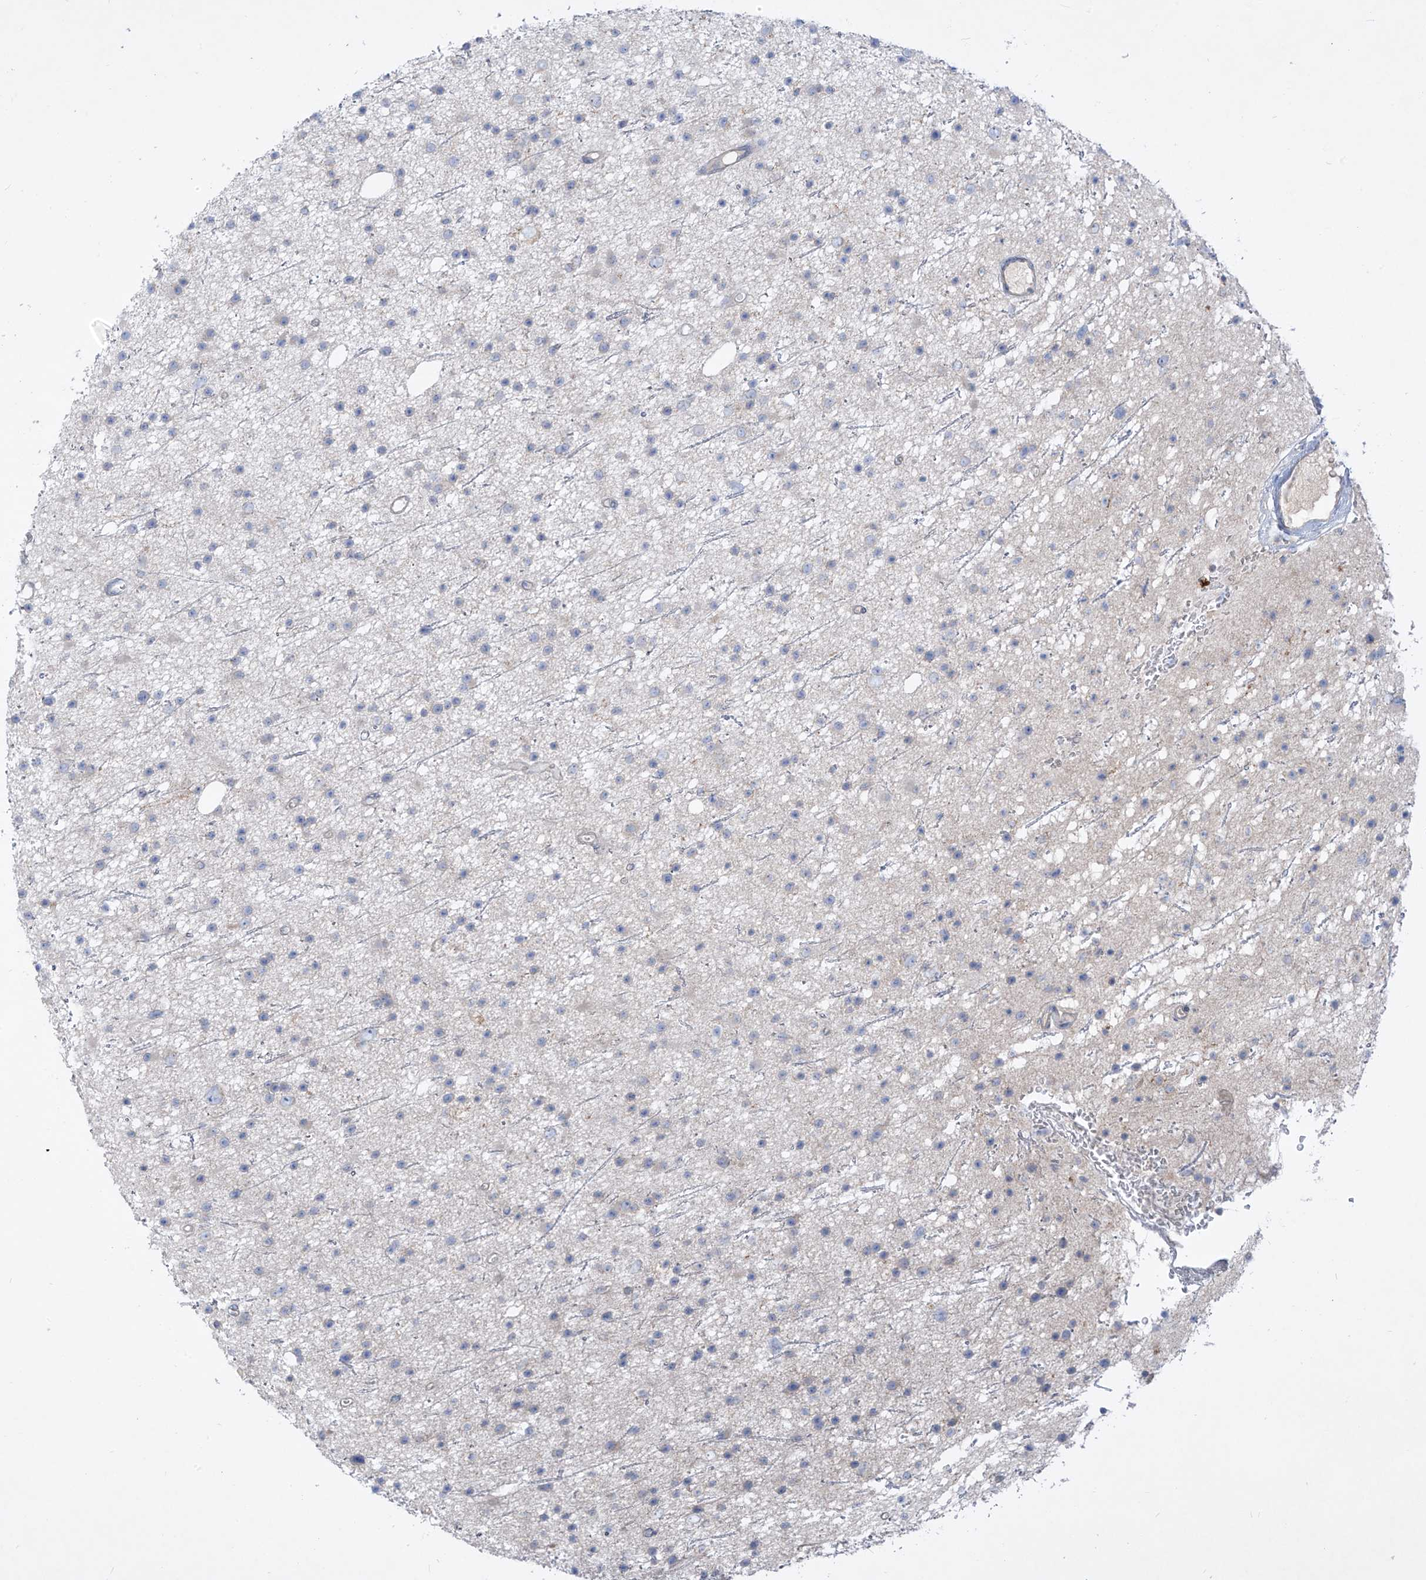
{"staining": {"intensity": "negative", "quantity": "none", "location": "none"}, "tissue": "glioma", "cell_type": "Tumor cells", "image_type": "cancer", "snomed": [{"axis": "morphology", "description": "Glioma, malignant, Low grade"}, {"axis": "topography", "description": "Cerebral cortex"}], "caption": "Immunohistochemistry of malignant glioma (low-grade) displays no staining in tumor cells. (Stains: DAB (3,3'-diaminobenzidine) immunohistochemistry with hematoxylin counter stain, Microscopy: brightfield microscopy at high magnification).", "gene": "DGKQ", "patient": {"sex": "female", "age": 39}}